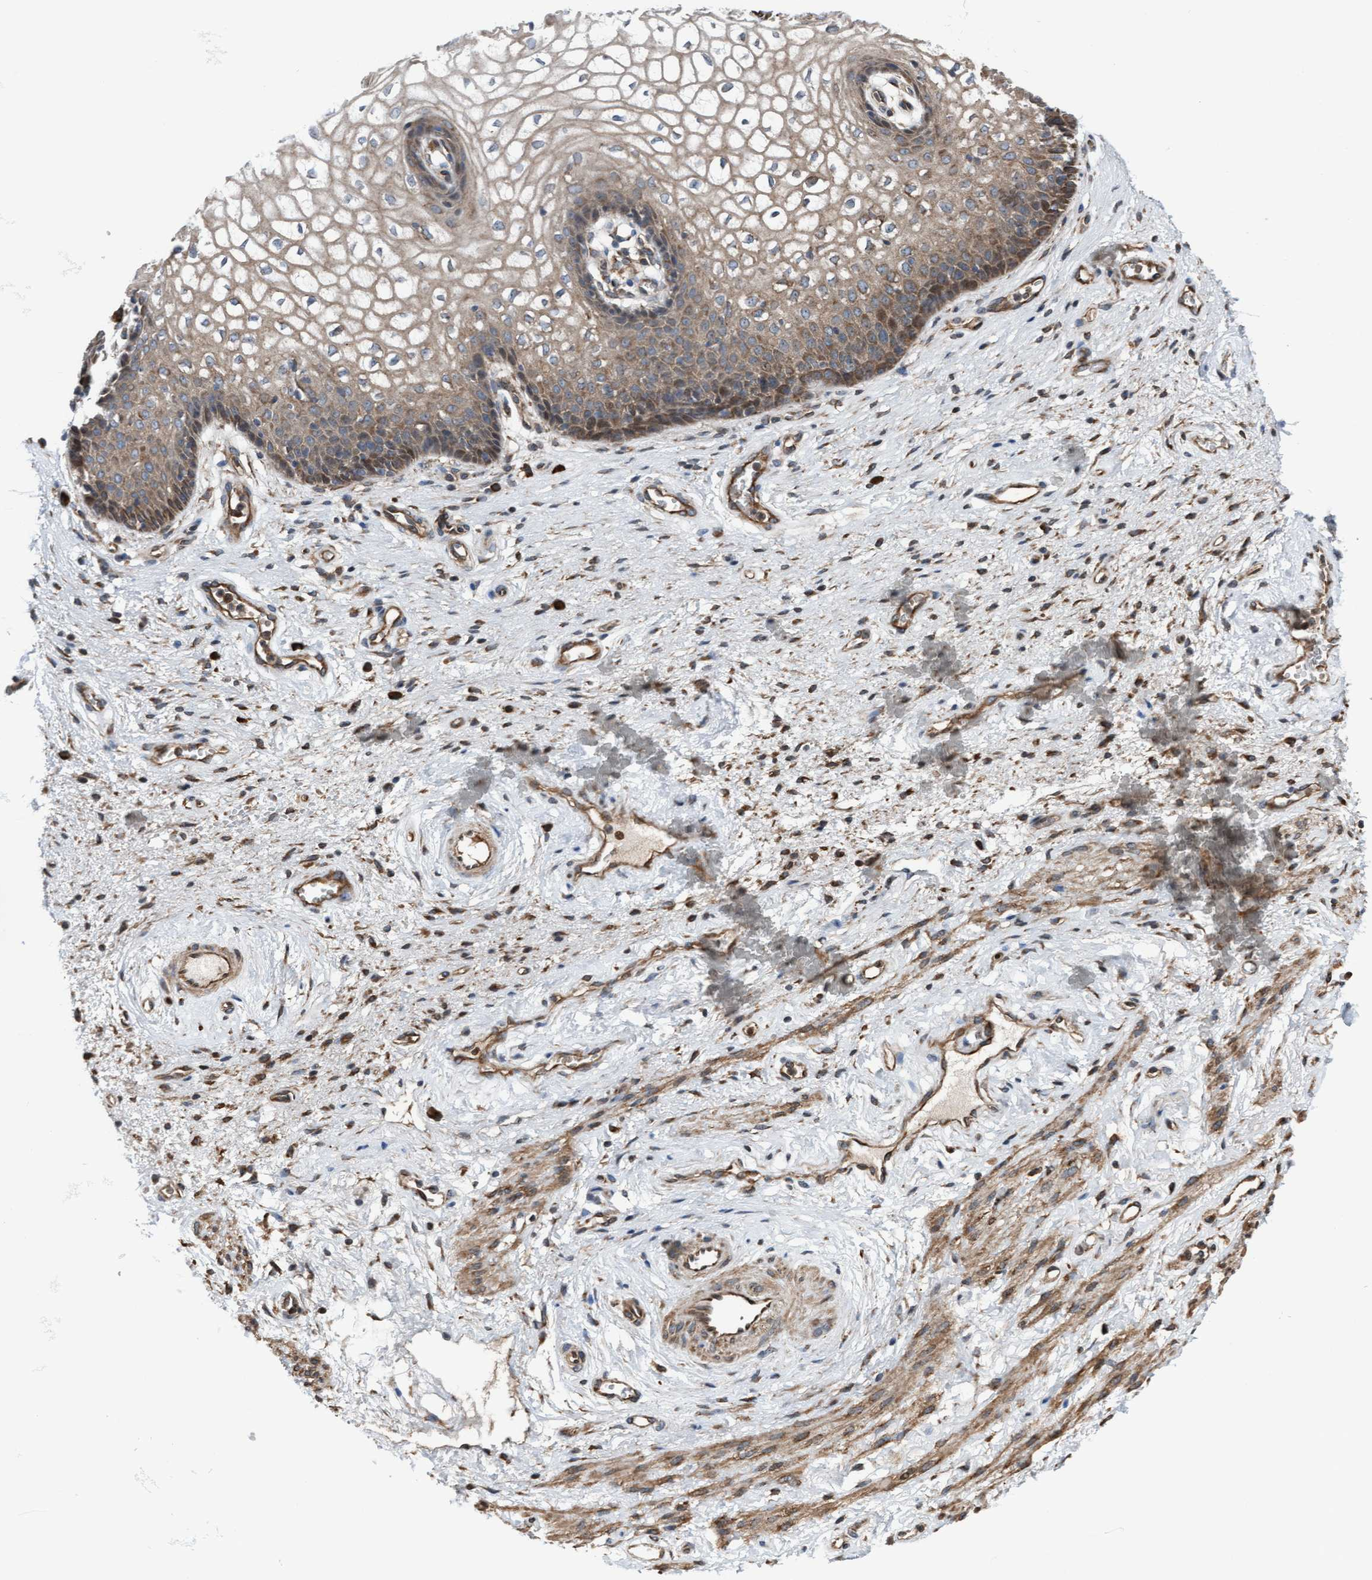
{"staining": {"intensity": "moderate", "quantity": "<25%", "location": "cytoplasmic/membranous"}, "tissue": "vagina", "cell_type": "Squamous epithelial cells", "image_type": "normal", "snomed": [{"axis": "morphology", "description": "Normal tissue, NOS"}, {"axis": "topography", "description": "Vagina"}], "caption": "High-power microscopy captured an immunohistochemistry (IHC) histopathology image of normal vagina, revealing moderate cytoplasmic/membranous positivity in about <25% of squamous epithelial cells. (DAB IHC with brightfield microscopy, high magnification).", "gene": "RAP1GAP2", "patient": {"sex": "female", "age": 34}}